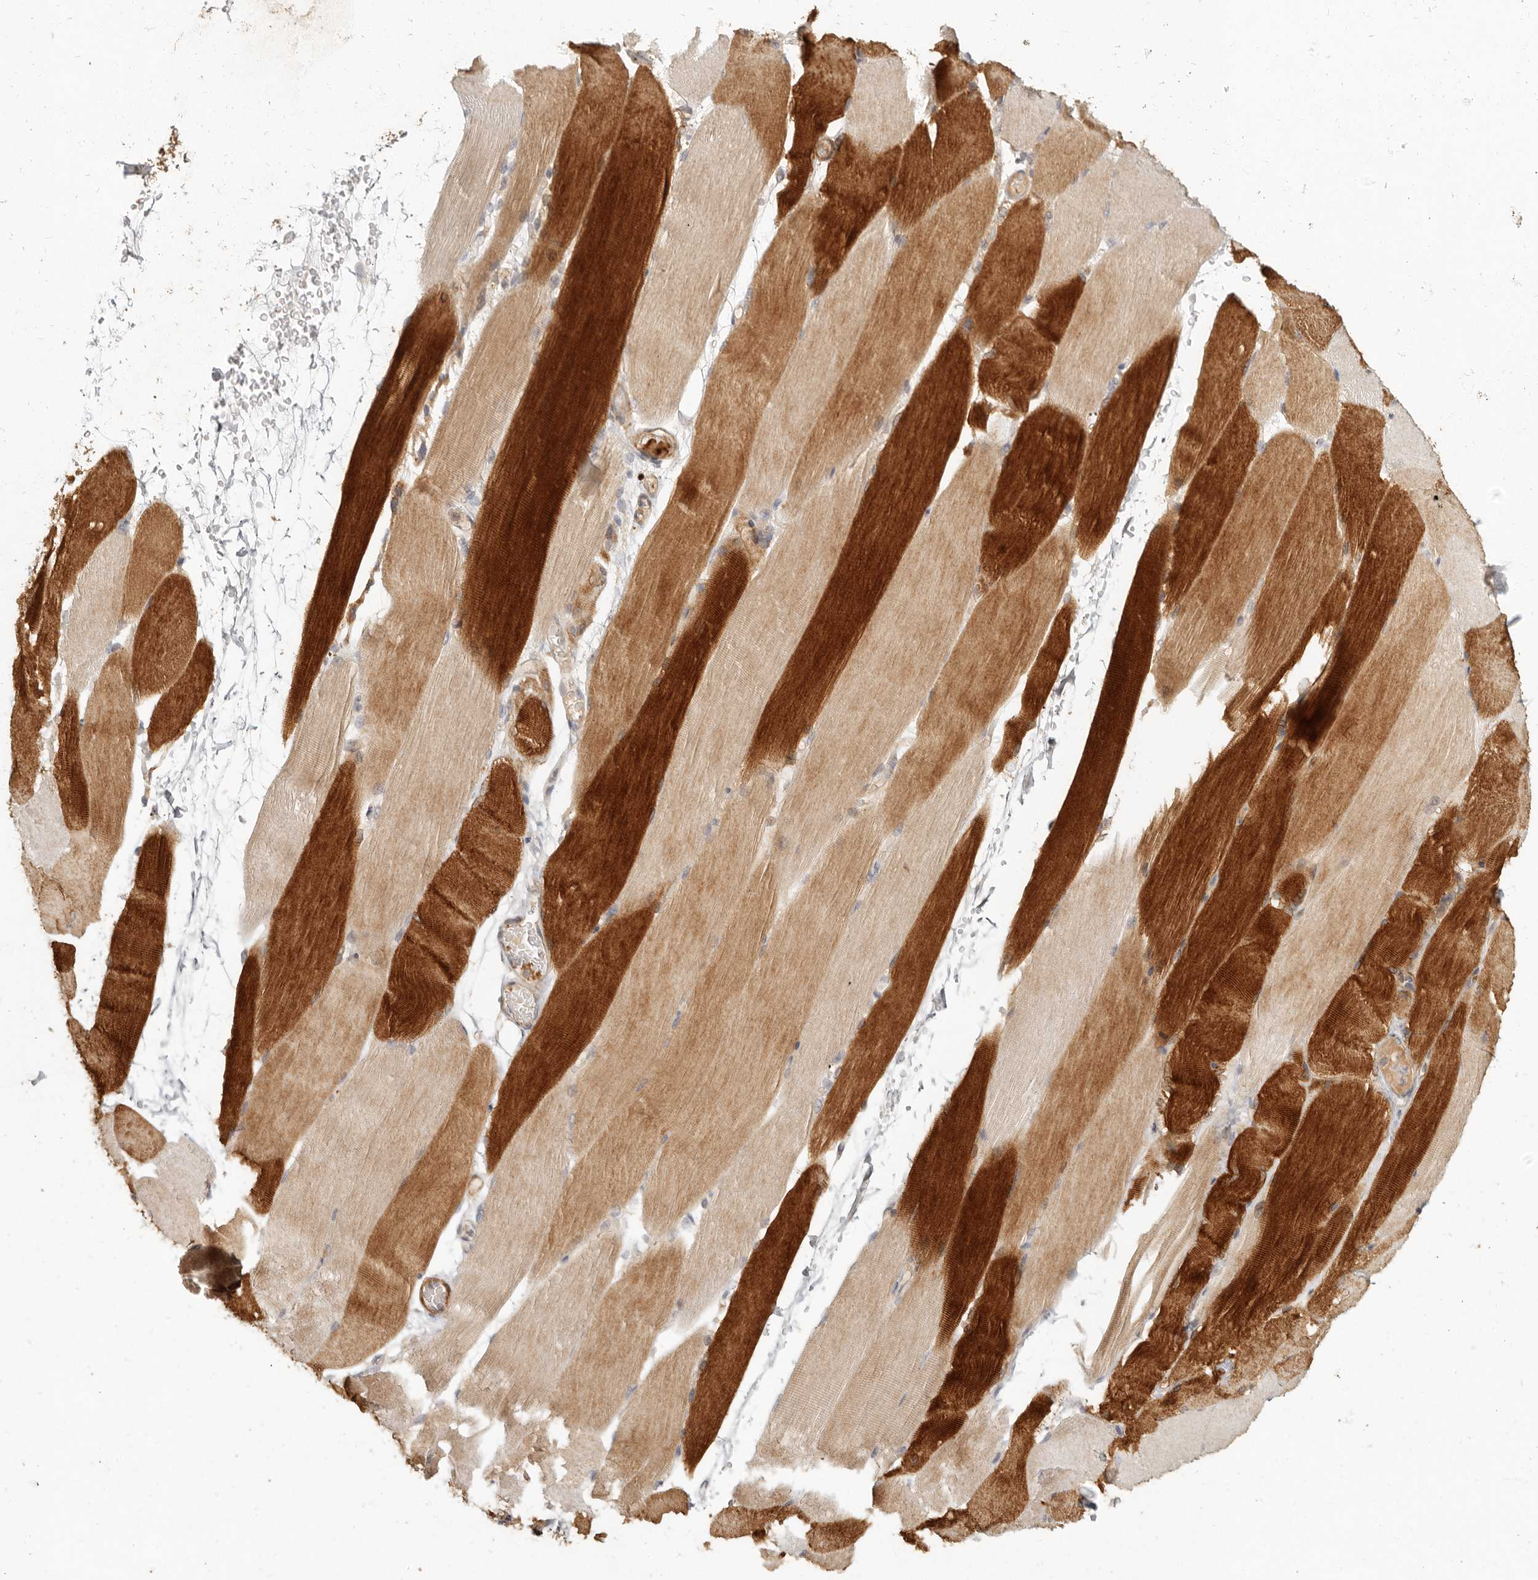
{"staining": {"intensity": "strong", "quantity": "25%-75%", "location": "cytoplasmic/membranous"}, "tissue": "skeletal muscle", "cell_type": "Myocytes", "image_type": "normal", "snomed": [{"axis": "morphology", "description": "Normal tissue, NOS"}, {"axis": "topography", "description": "Skeletal muscle"}, {"axis": "topography", "description": "Parathyroid gland"}], "caption": "Brown immunohistochemical staining in normal human skeletal muscle exhibits strong cytoplasmic/membranous expression in approximately 25%-75% of myocytes. Using DAB (3,3'-diaminobenzidine) (brown) and hematoxylin (blue) stains, captured at high magnification using brightfield microscopy.", "gene": "VIPR1", "patient": {"sex": "female", "age": 37}}